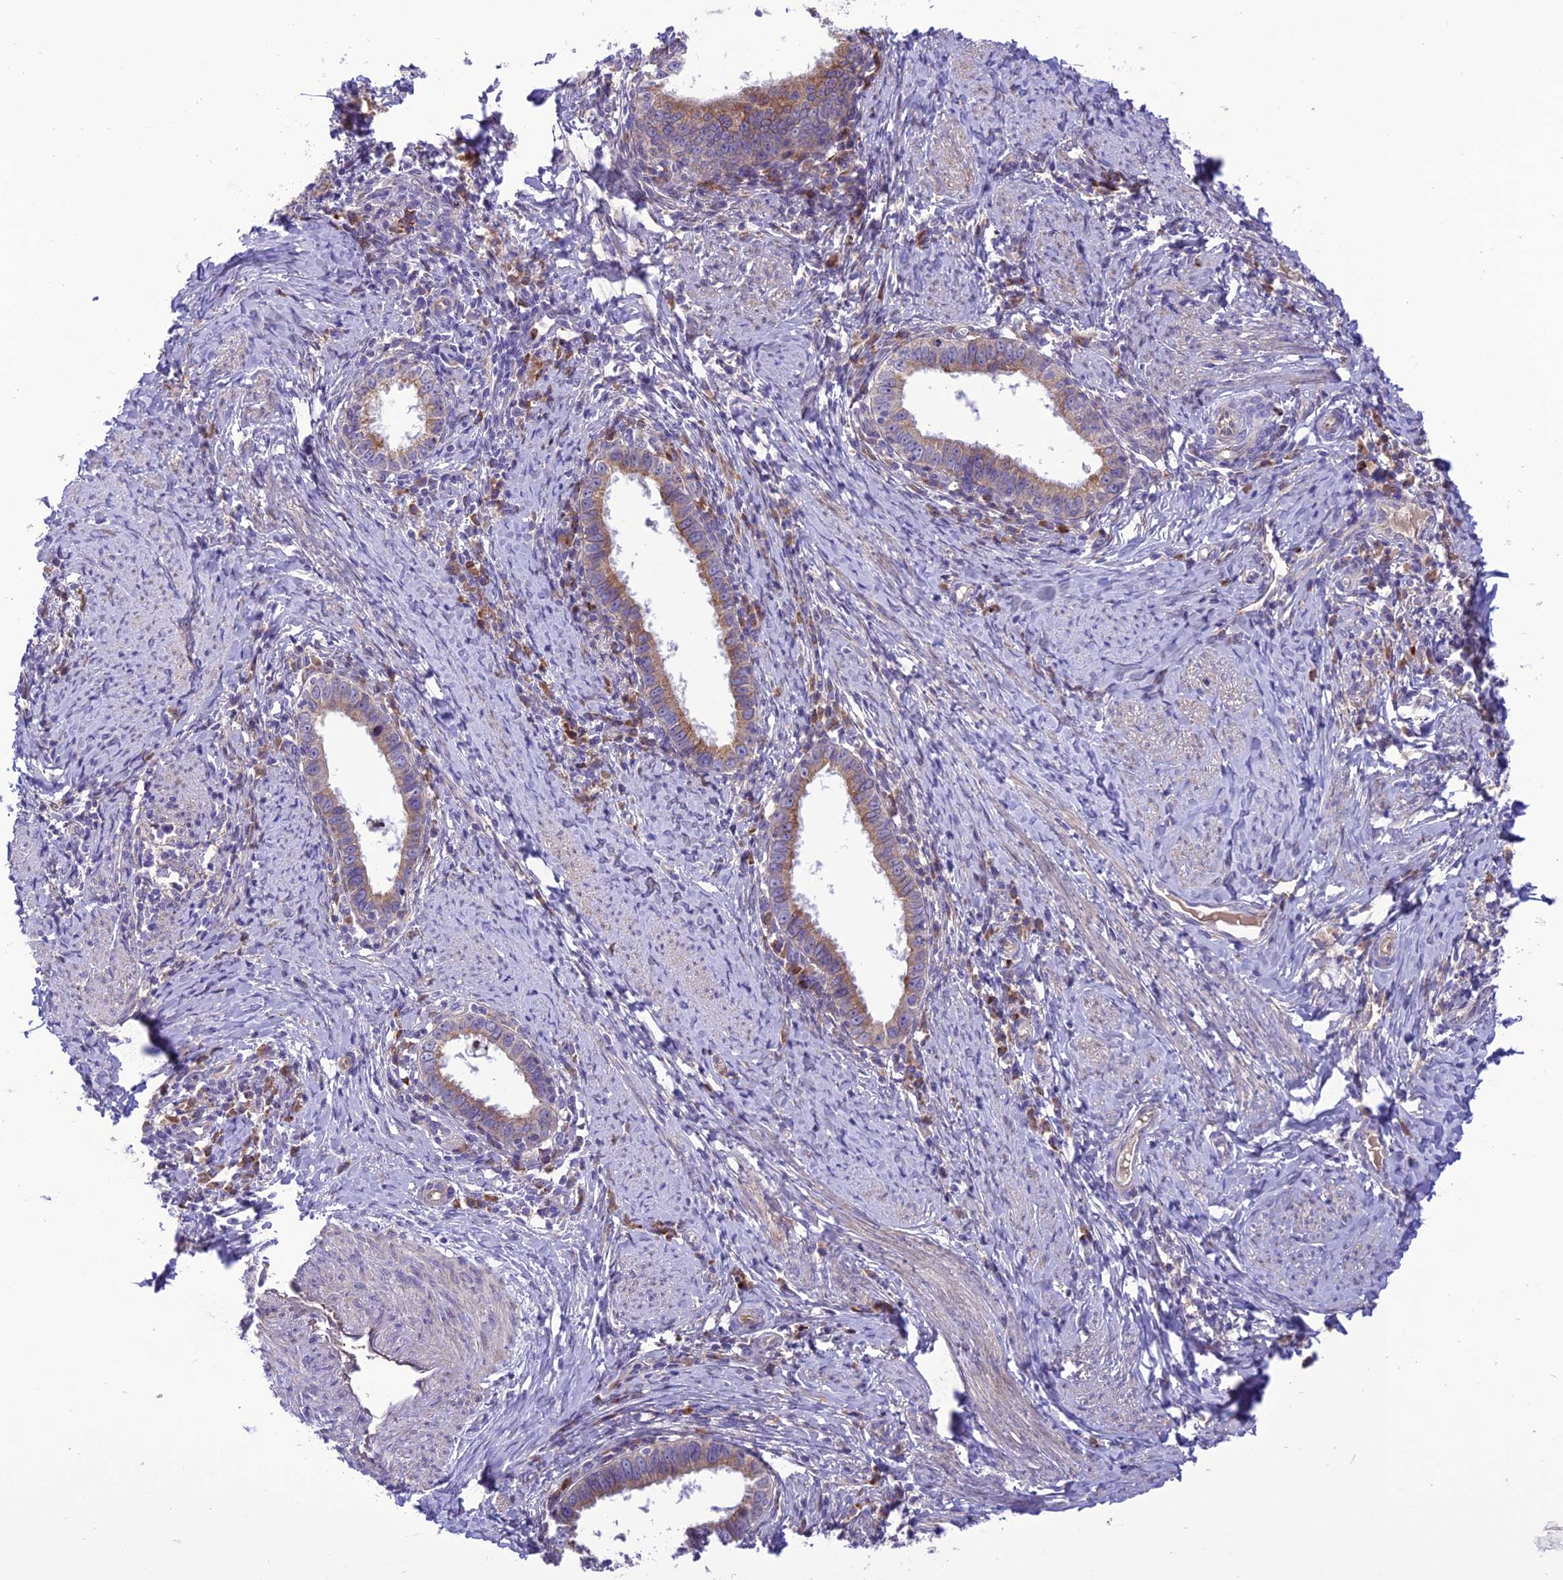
{"staining": {"intensity": "moderate", "quantity": ">75%", "location": "cytoplasmic/membranous"}, "tissue": "cervical cancer", "cell_type": "Tumor cells", "image_type": "cancer", "snomed": [{"axis": "morphology", "description": "Adenocarcinoma, NOS"}, {"axis": "topography", "description": "Cervix"}], "caption": "This is an image of immunohistochemistry (IHC) staining of cervical cancer (adenocarcinoma), which shows moderate staining in the cytoplasmic/membranous of tumor cells.", "gene": "JMY", "patient": {"sex": "female", "age": 36}}